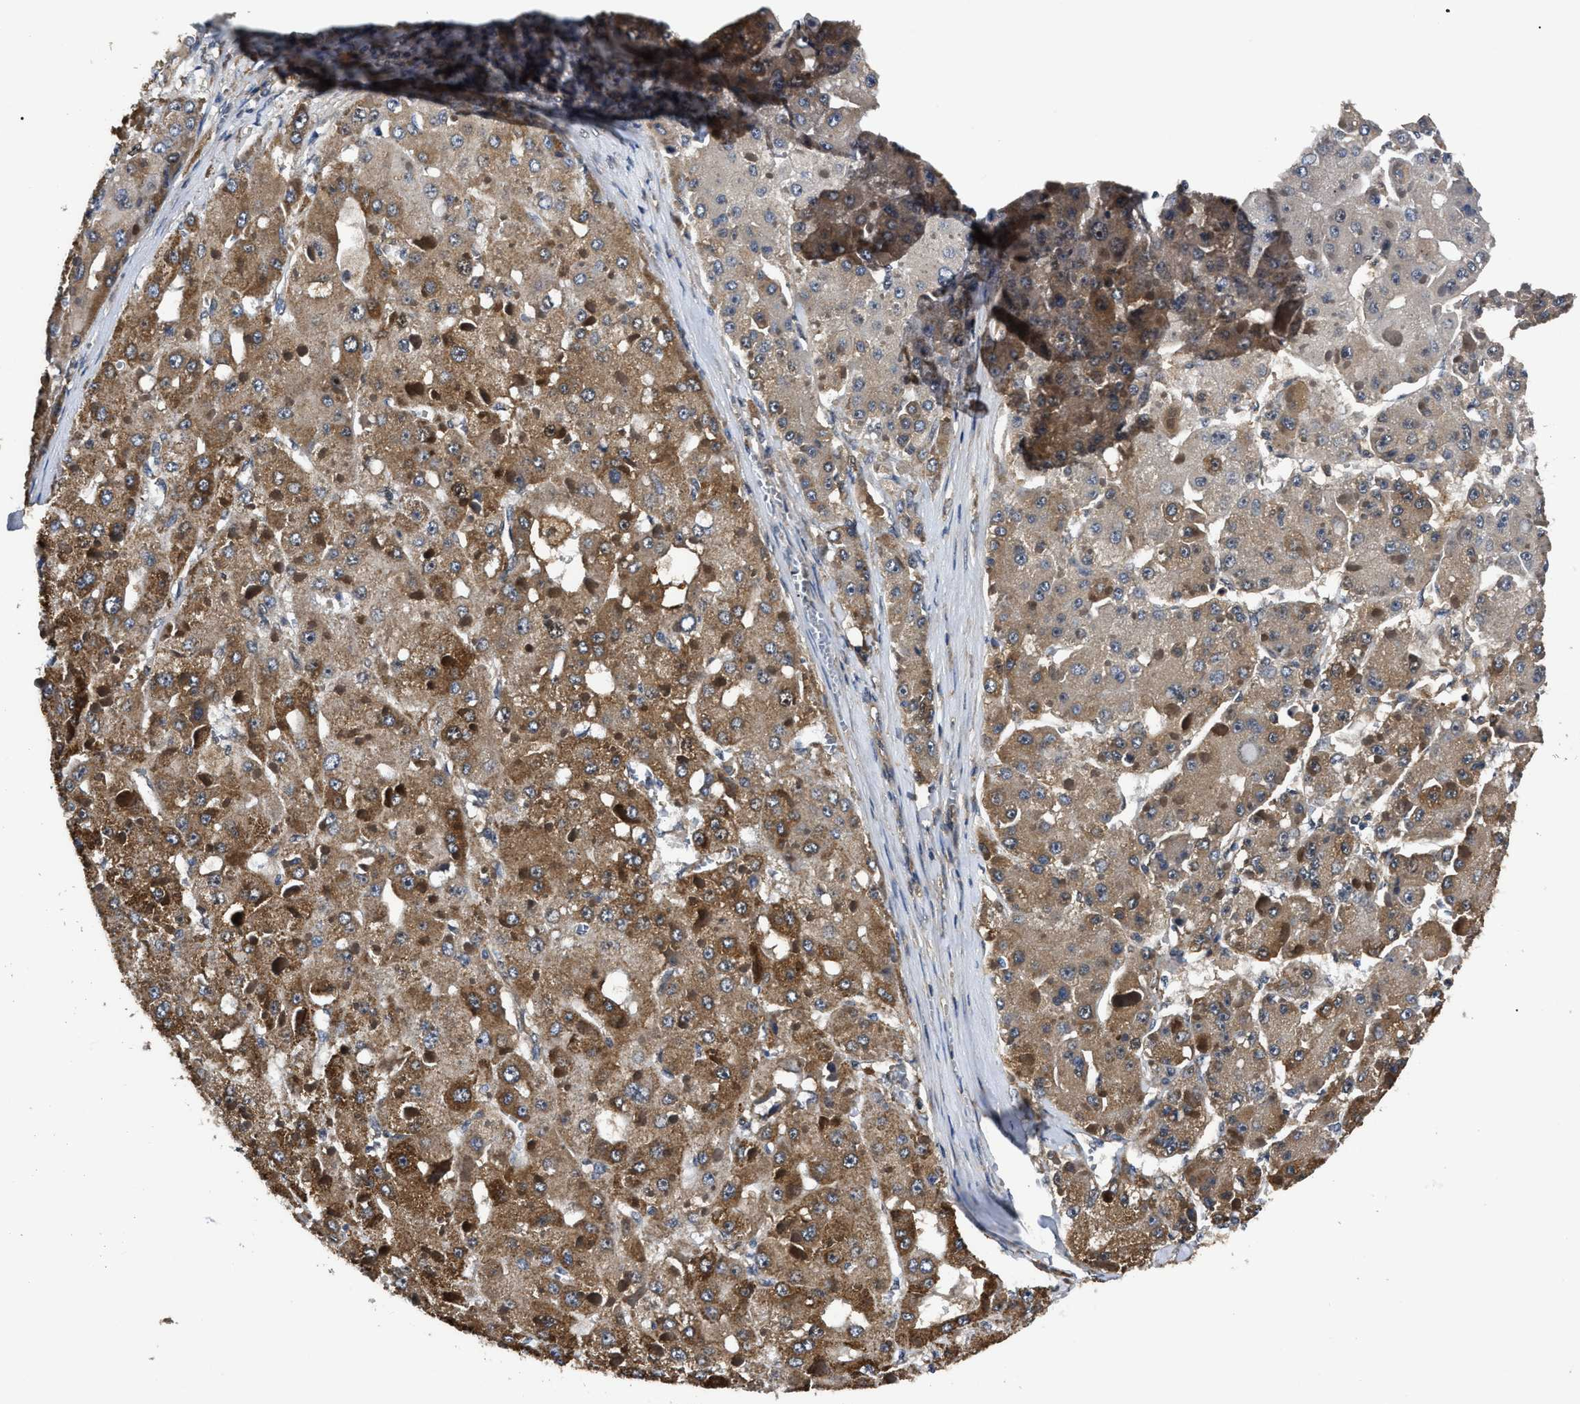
{"staining": {"intensity": "moderate", "quantity": ">75%", "location": "cytoplasmic/membranous"}, "tissue": "liver cancer", "cell_type": "Tumor cells", "image_type": "cancer", "snomed": [{"axis": "morphology", "description": "Carcinoma, Hepatocellular, NOS"}, {"axis": "topography", "description": "Liver"}], "caption": "Protein staining of hepatocellular carcinoma (liver) tissue shows moderate cytoplasmic/membranous expression in approximately >75% of tumor cells.", "gene": "GET4", "patient": {"sex": "female", "age": 73}}